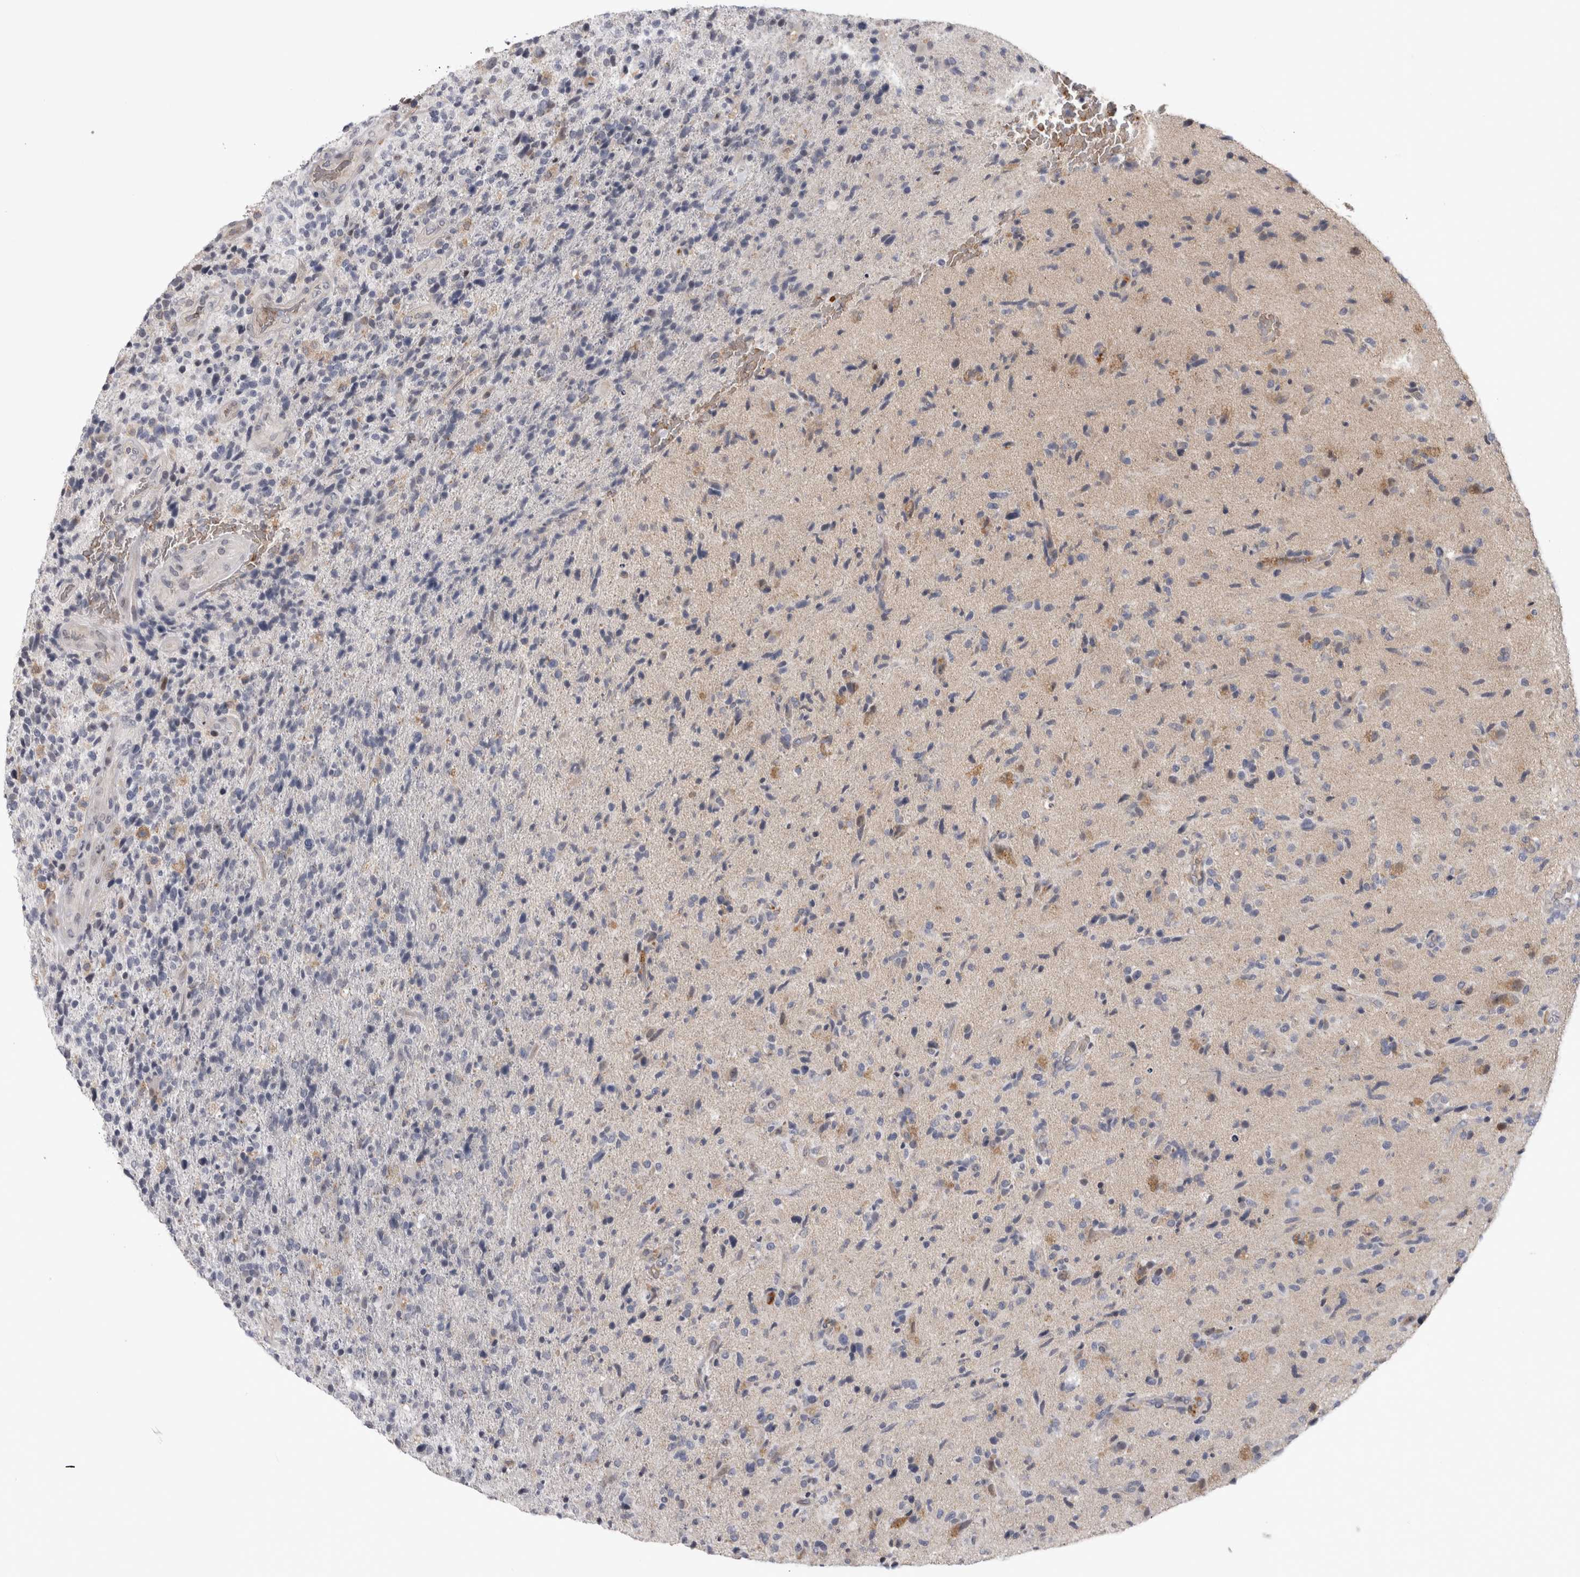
{"staining": {"intensity": "negative", "quantity": "none", "location": "none"}, "tissue": "glioma", "cell_type": "Tumor cells", "image_type": "cancer", "snomed": [{"axis": "morphology", "description": "Glioma, malignant, High grade"}, {"axis": "topography", "description": "Brain"}], "caption": "An immunohistochemistry photomicrograph of malignant glioma (high-grade) is shown. There is no staining in tumor cells of malignant glioma (high-grade). Brightfield microscopy of immunohistochemistry (IHC) stained with DAB (brown) and hematoxylin (blue), captured at high magnification.", "gene": "IFI44", "patient": {"sex": "male", "age": 72}}